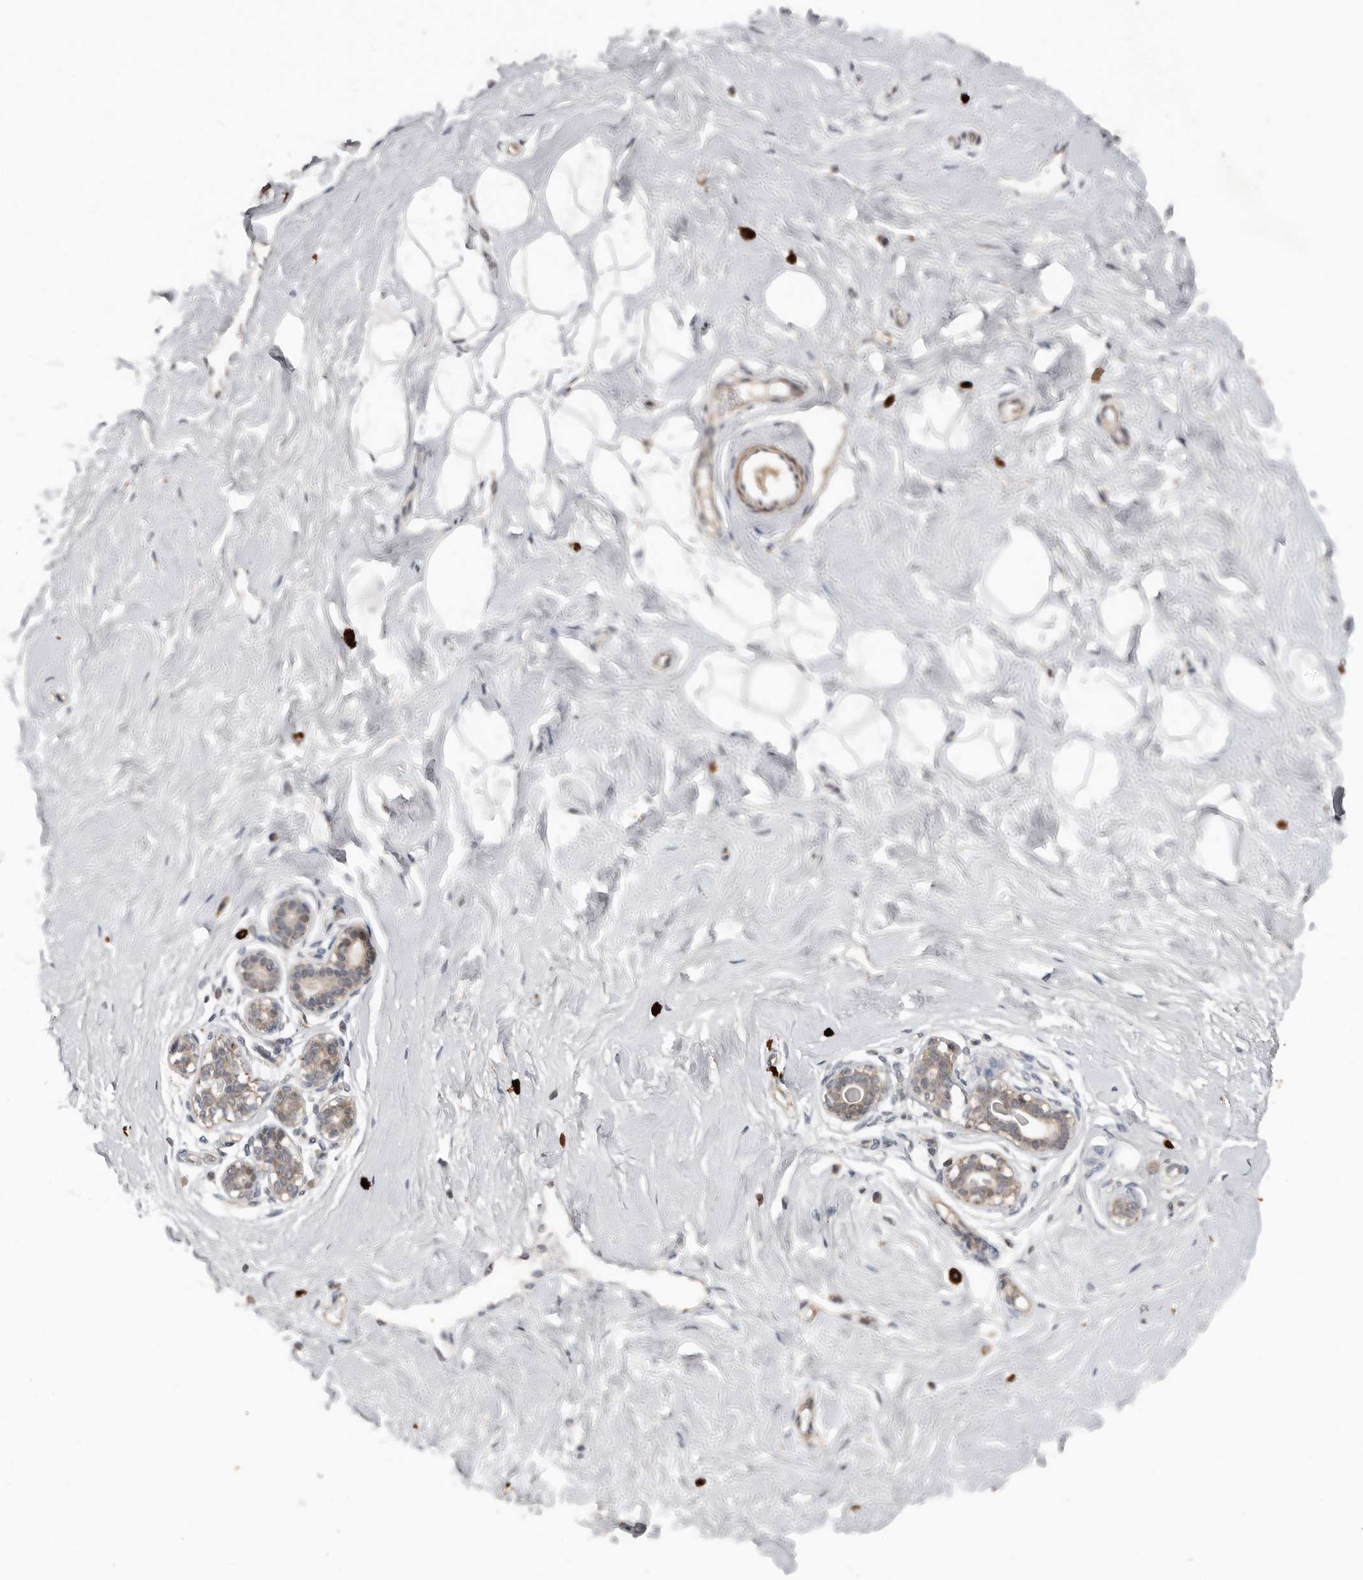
{"staining": {"intensity": "negative", "quantity": "none", "location": "none"}, "tissue": "breast", "cell_type": "Adipocytes", "image_type": "normal", "snomed": [{"axis": "morphology", "description": "Normal tissue, NOS"}, {"axis": "morphology", "description": "Adenoma, NOS"}, {"axis": "topography", "description": "Breast"}], "caption": "The micrograph demonstrates no significant positivity in adipocytes of breast. (DAB (3,3'-diaminobenzidine) IHC, high magnification).", "gene": "BAMBI", "patient": {"sex": "female", "age": 23}}